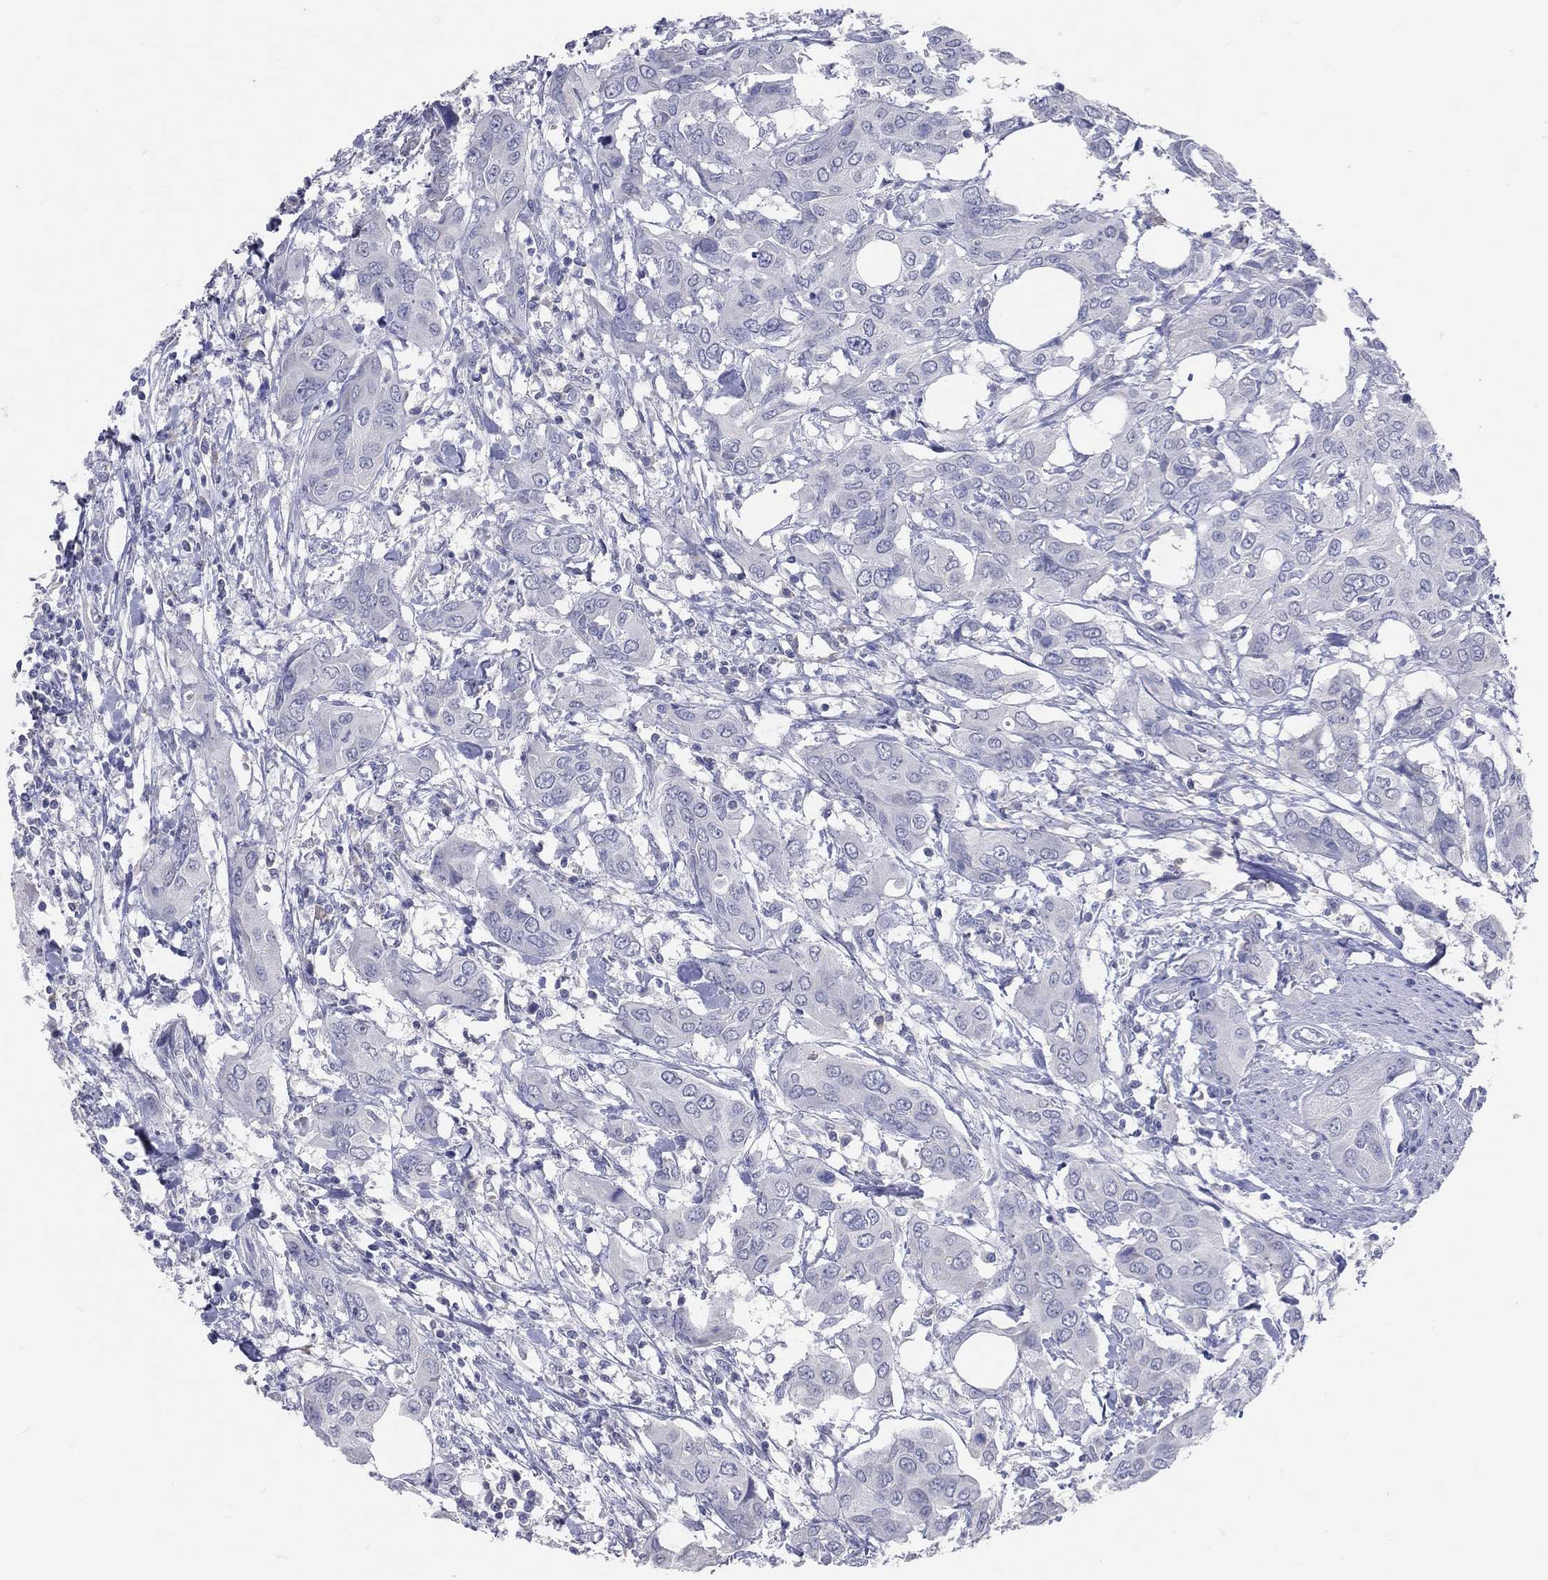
{"staining": {"intensity": "negative", "quantity": "none", "location": "none"}, "tissue": "urothelial cancer", "cell_type": "Tumor cells", "image_type": "cancer", "snomed": [{"axis": "morphology", "description": "Urothelial carcinoma, NOS"}, {"axis": "morphology", "description": "Urothelial carcinoma, High grade"}, {"axis": "topography", "description": "Urinary bladder"}], "caption": "Urothelial cancer was stained to show a protein in brown. There is no significant staining in tumor cells.", "gene": "LAT", "patient": {"sex": "male", "age": 63}}